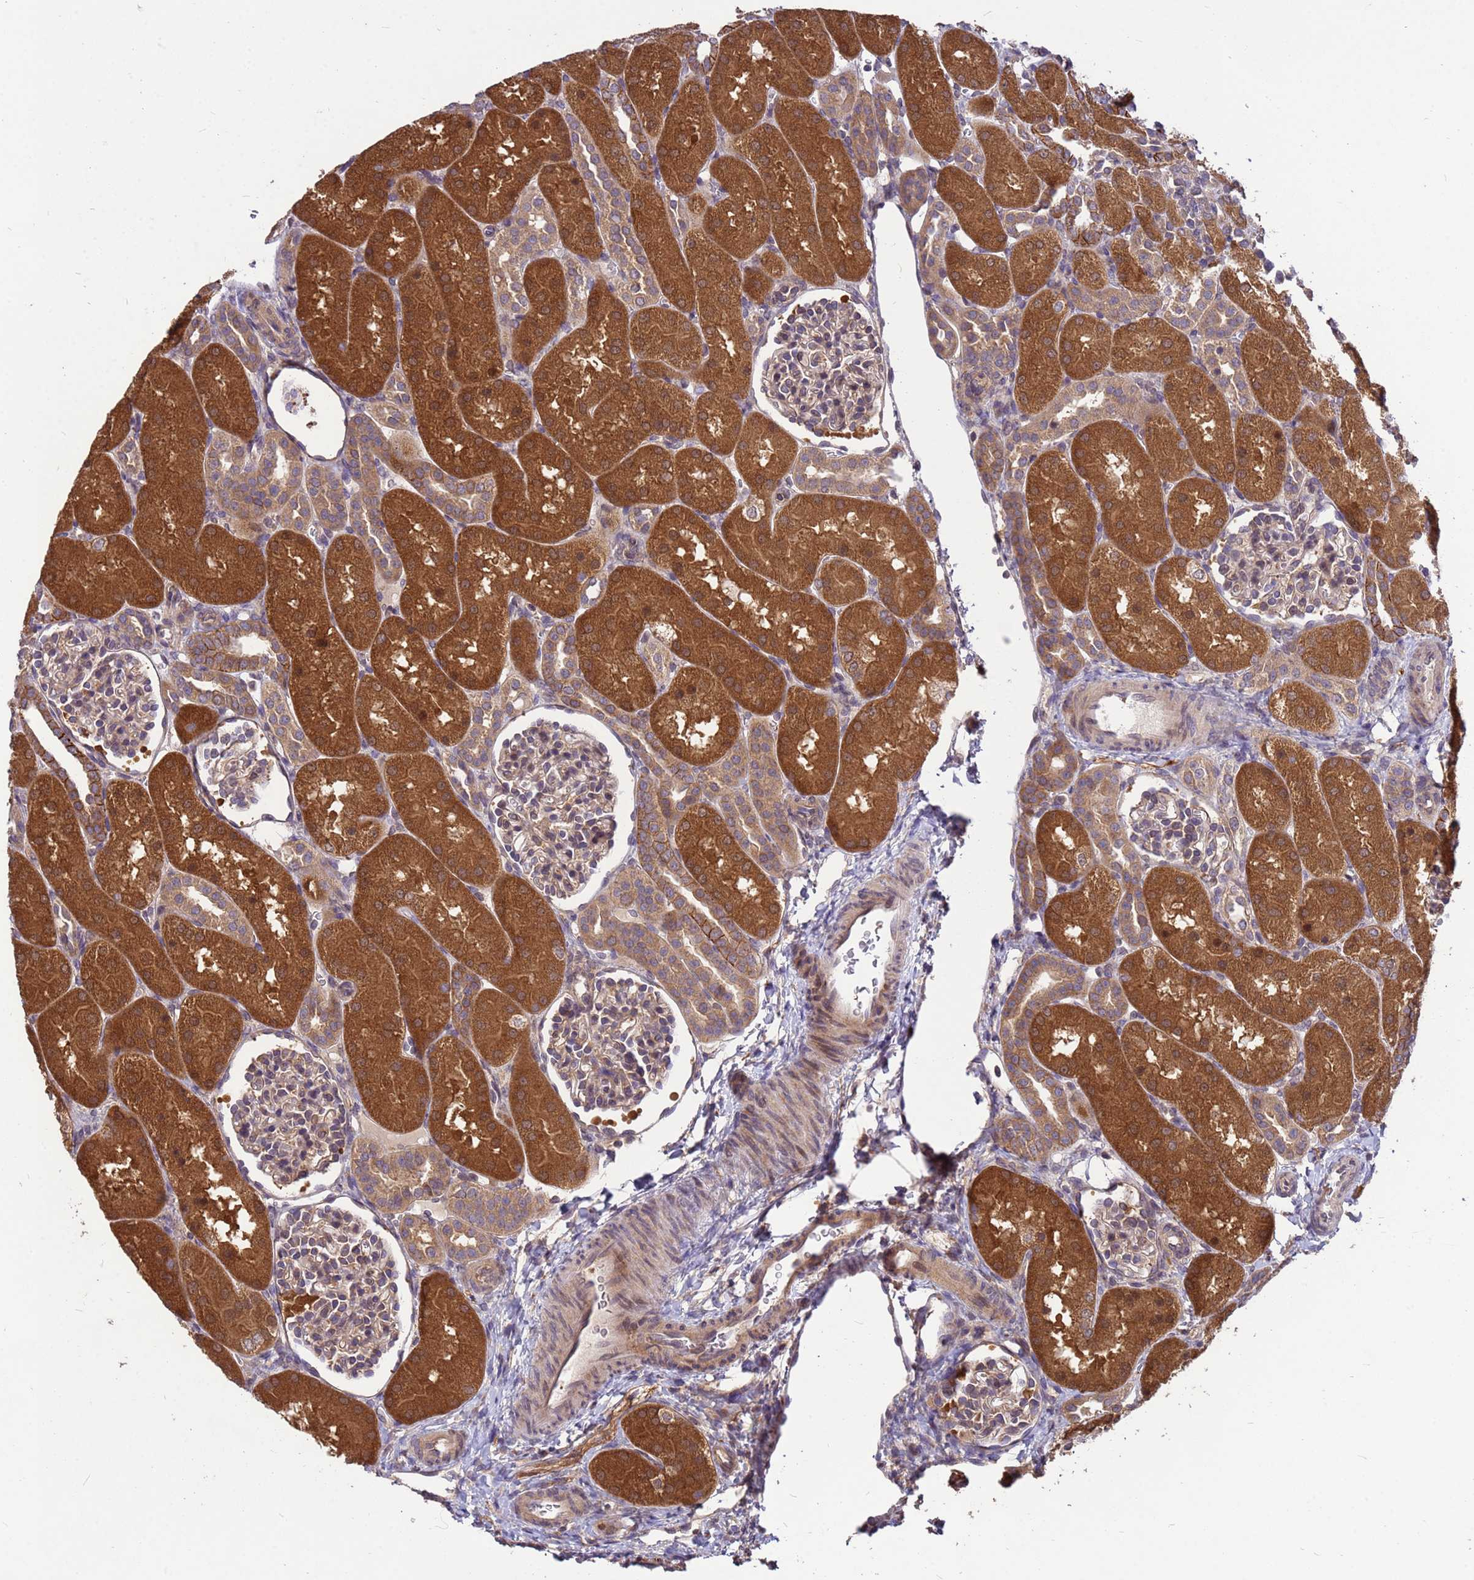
{"staining": {"intensity": "weak", "quantity": ">75%", "location": "cytoplasmic/membranous"}, "tissue": "kidney", "cell_type": "Cells in glomeruli", "image_type": "normal", "snomed": [{"axis": "morphology", "description": "Normal tissue, NOS"}, {"axis": "topography", "description": "Kidney"}], "caption": "Immunohistochemical staining of normal kidney reveals >75% levels of weak cytoplasmic/membranous protein positivity in approximately >75% of cells in glomeruli. (Stains: DAB in brown, nuclei in blue, Microscopy: brightfield microscopy at high magnification).", "gene": "PPP2CA", "patient": {"sex": "male", "age": 1}}